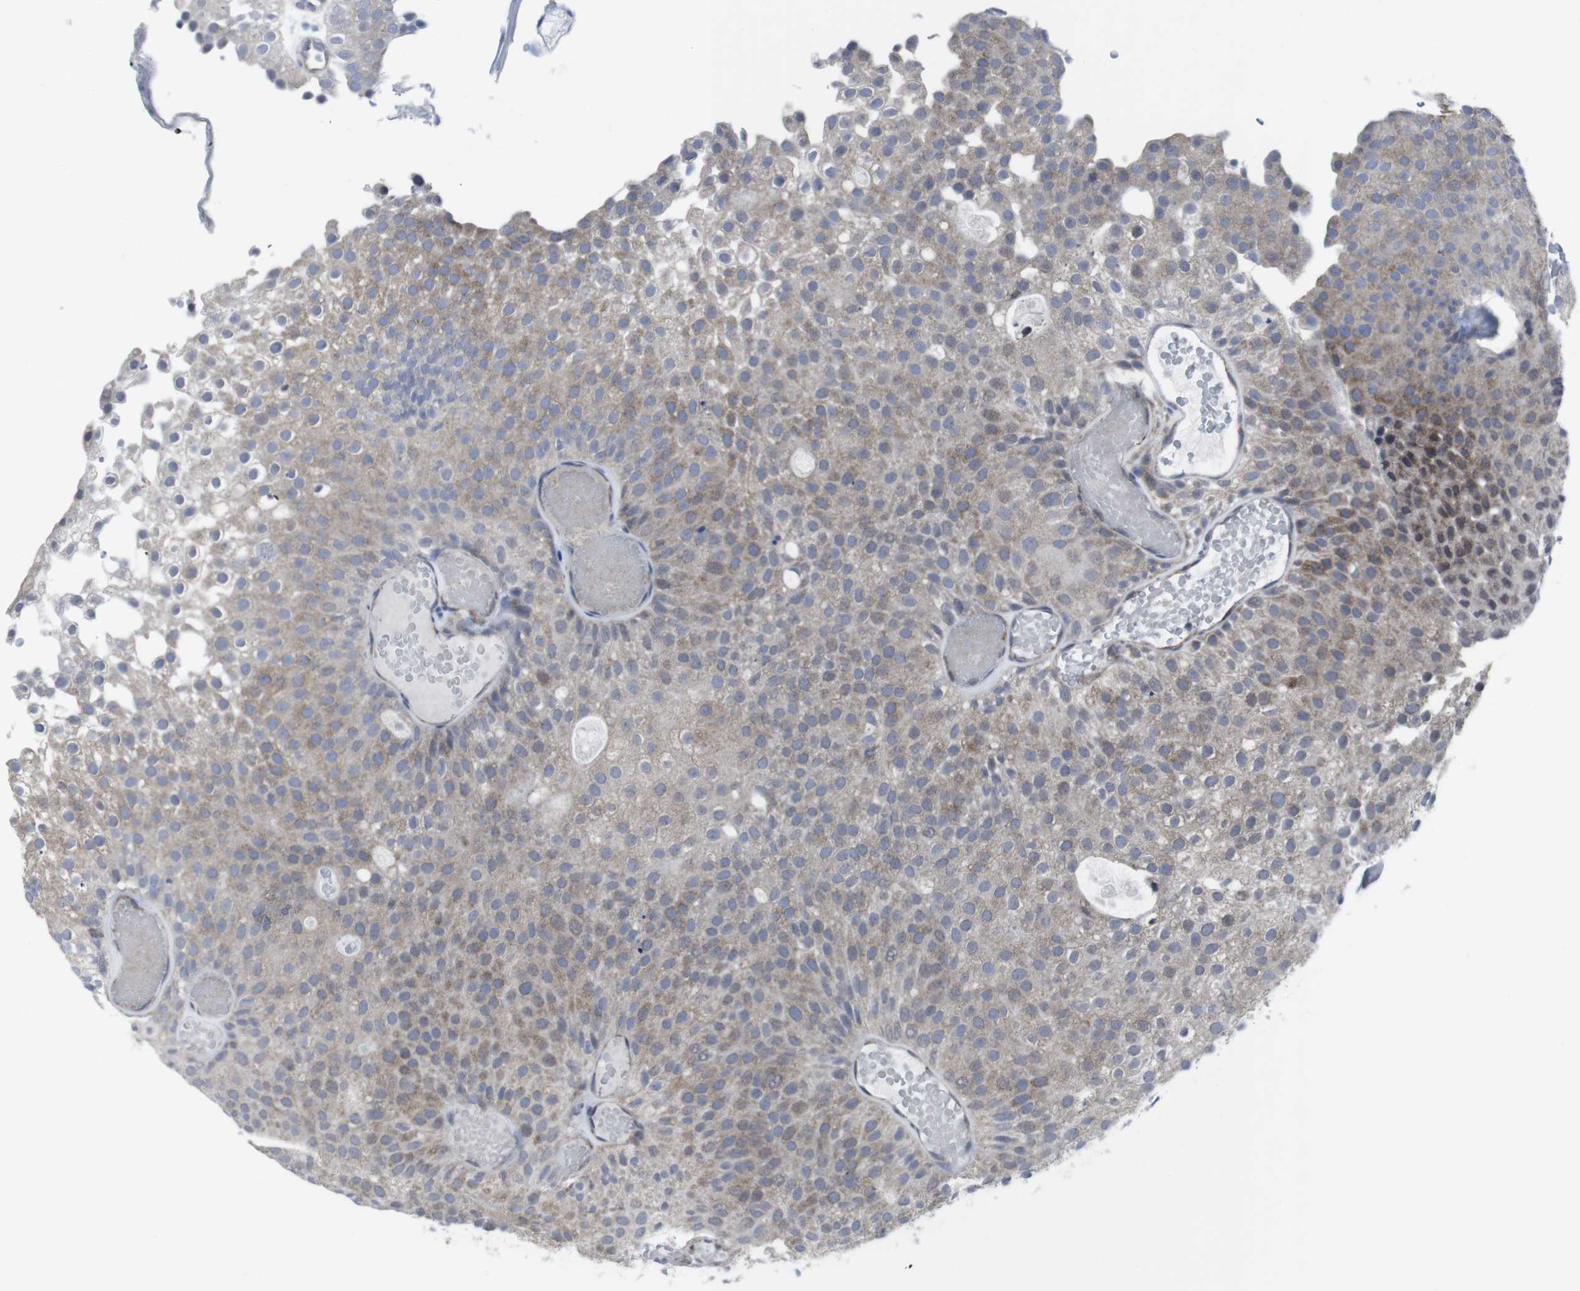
{"staining": {"intensity": "moderate", "quantity": "25%-75%", "location": "cytoplasmic/membranous"}, "tissue": "urothelial cancer", "cell_type": "Tumor cells", "image_type": "cancer", "snomed": [{"axis": "morphology", "description": "Urothelial carcinoma, Low grade"}, {"axis": "topography", "description": "Urinary bladder"}], "caption": "Human urothelial cancer stained with a brown dye shows moderate cytoplasmic/membranous positive positivity in approximately 25%-75% of tumor cells.", "gene": "GEMIN2", "patient": {"sex": "male", "age": 78}}